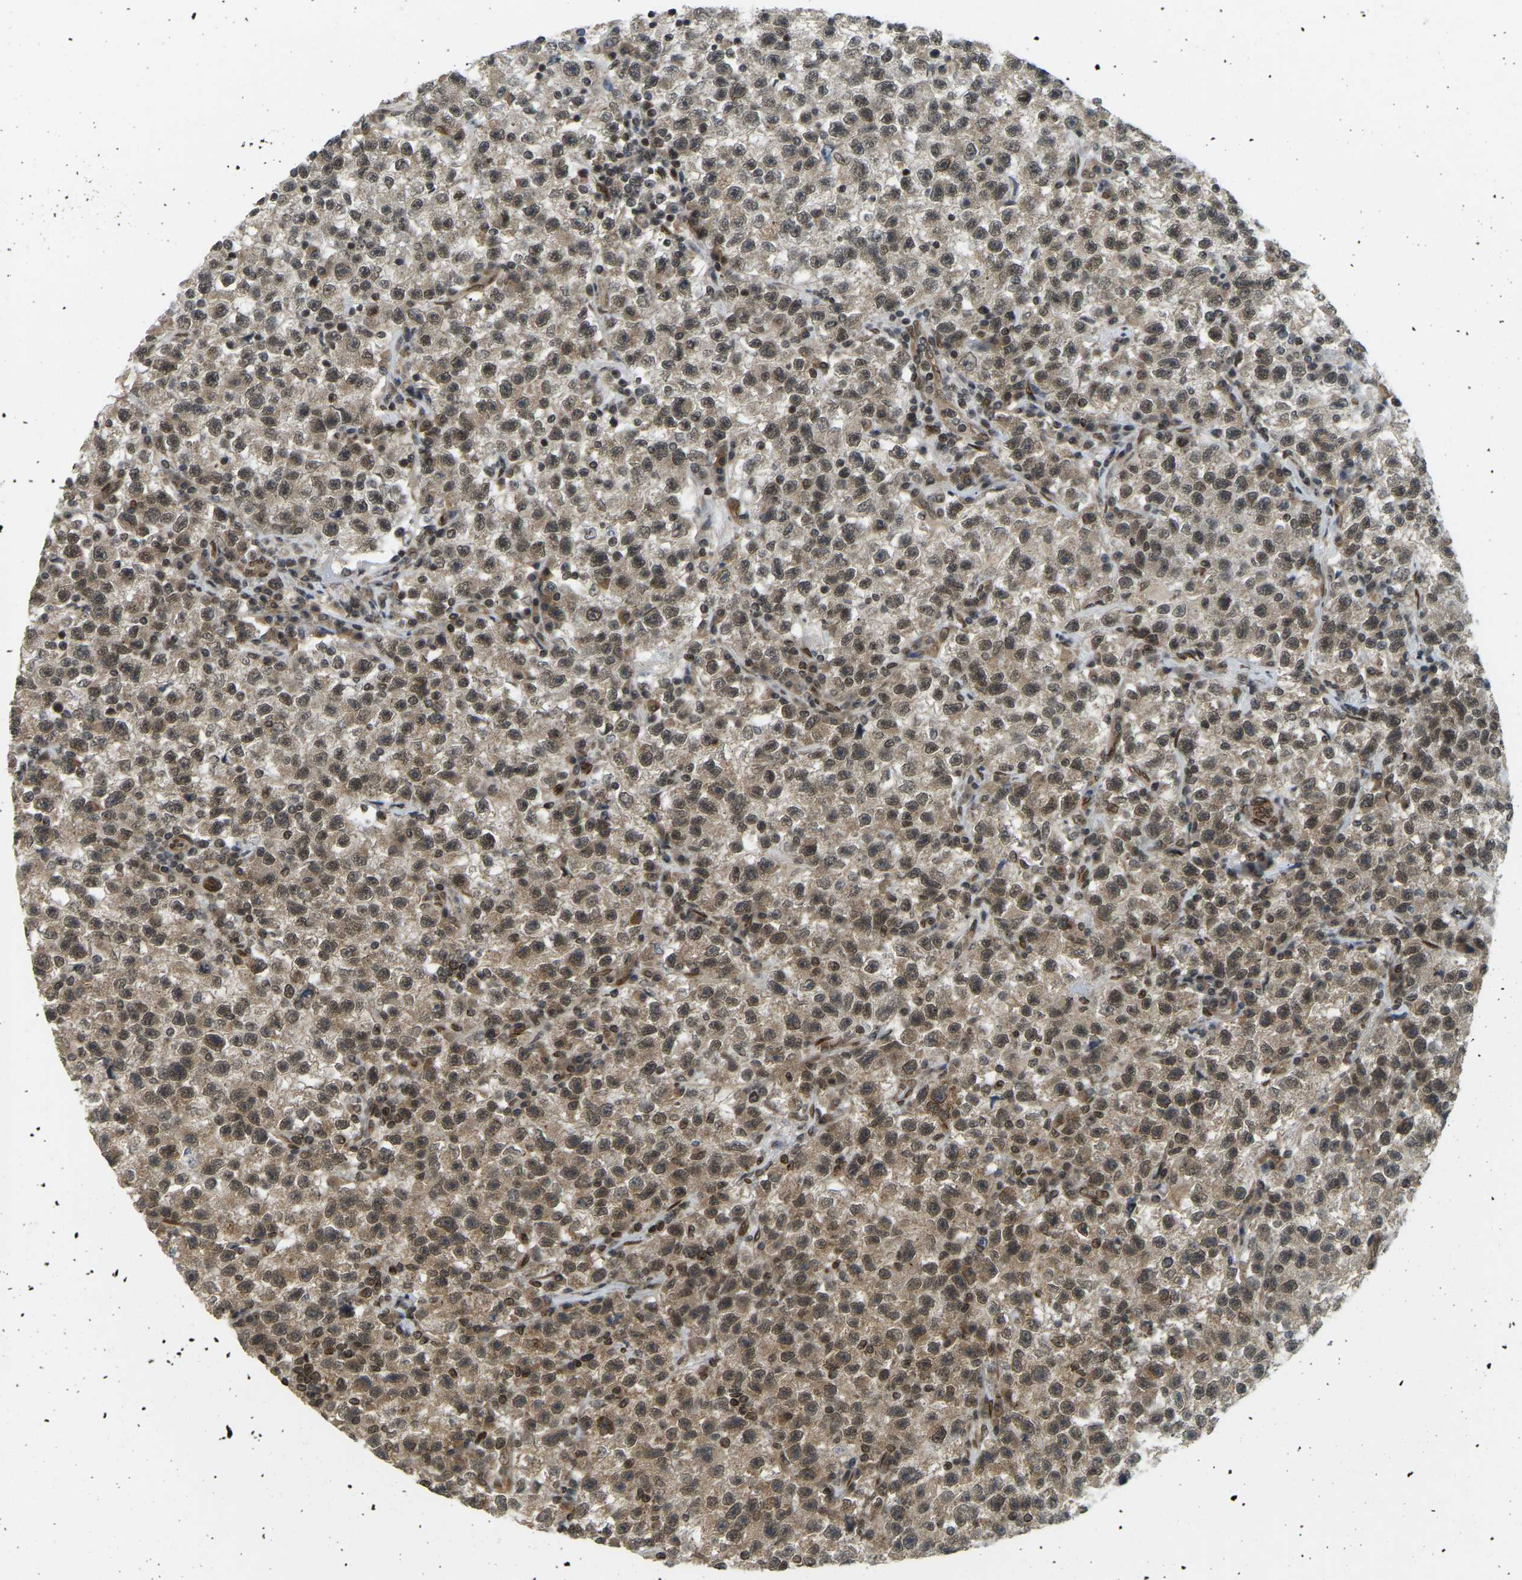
{"staining": {"intensity": "moderate", "quantity": ">75%", "location": "cytoplasmic/membranous,nuclear"}, "tissue": "testis cancer", "cell_type": "Tumor cells", "image_type": "cancer", "snomed": [{"axis": "morphology", "description": "Seminoma, NOS"}, {"axis": "topography", "description": "Testis"}], "caption": "This histopathology image shows testis seminoma stained with immunohistochemistry to label a protein in brown. The cytoplasmic/membranous and nuclear of tumor cells show moderate positivity for the protein. Nuclei are counter-stained blue.", "gene": "SYNE1", "patient": {"sex": "male", "age": 22}}